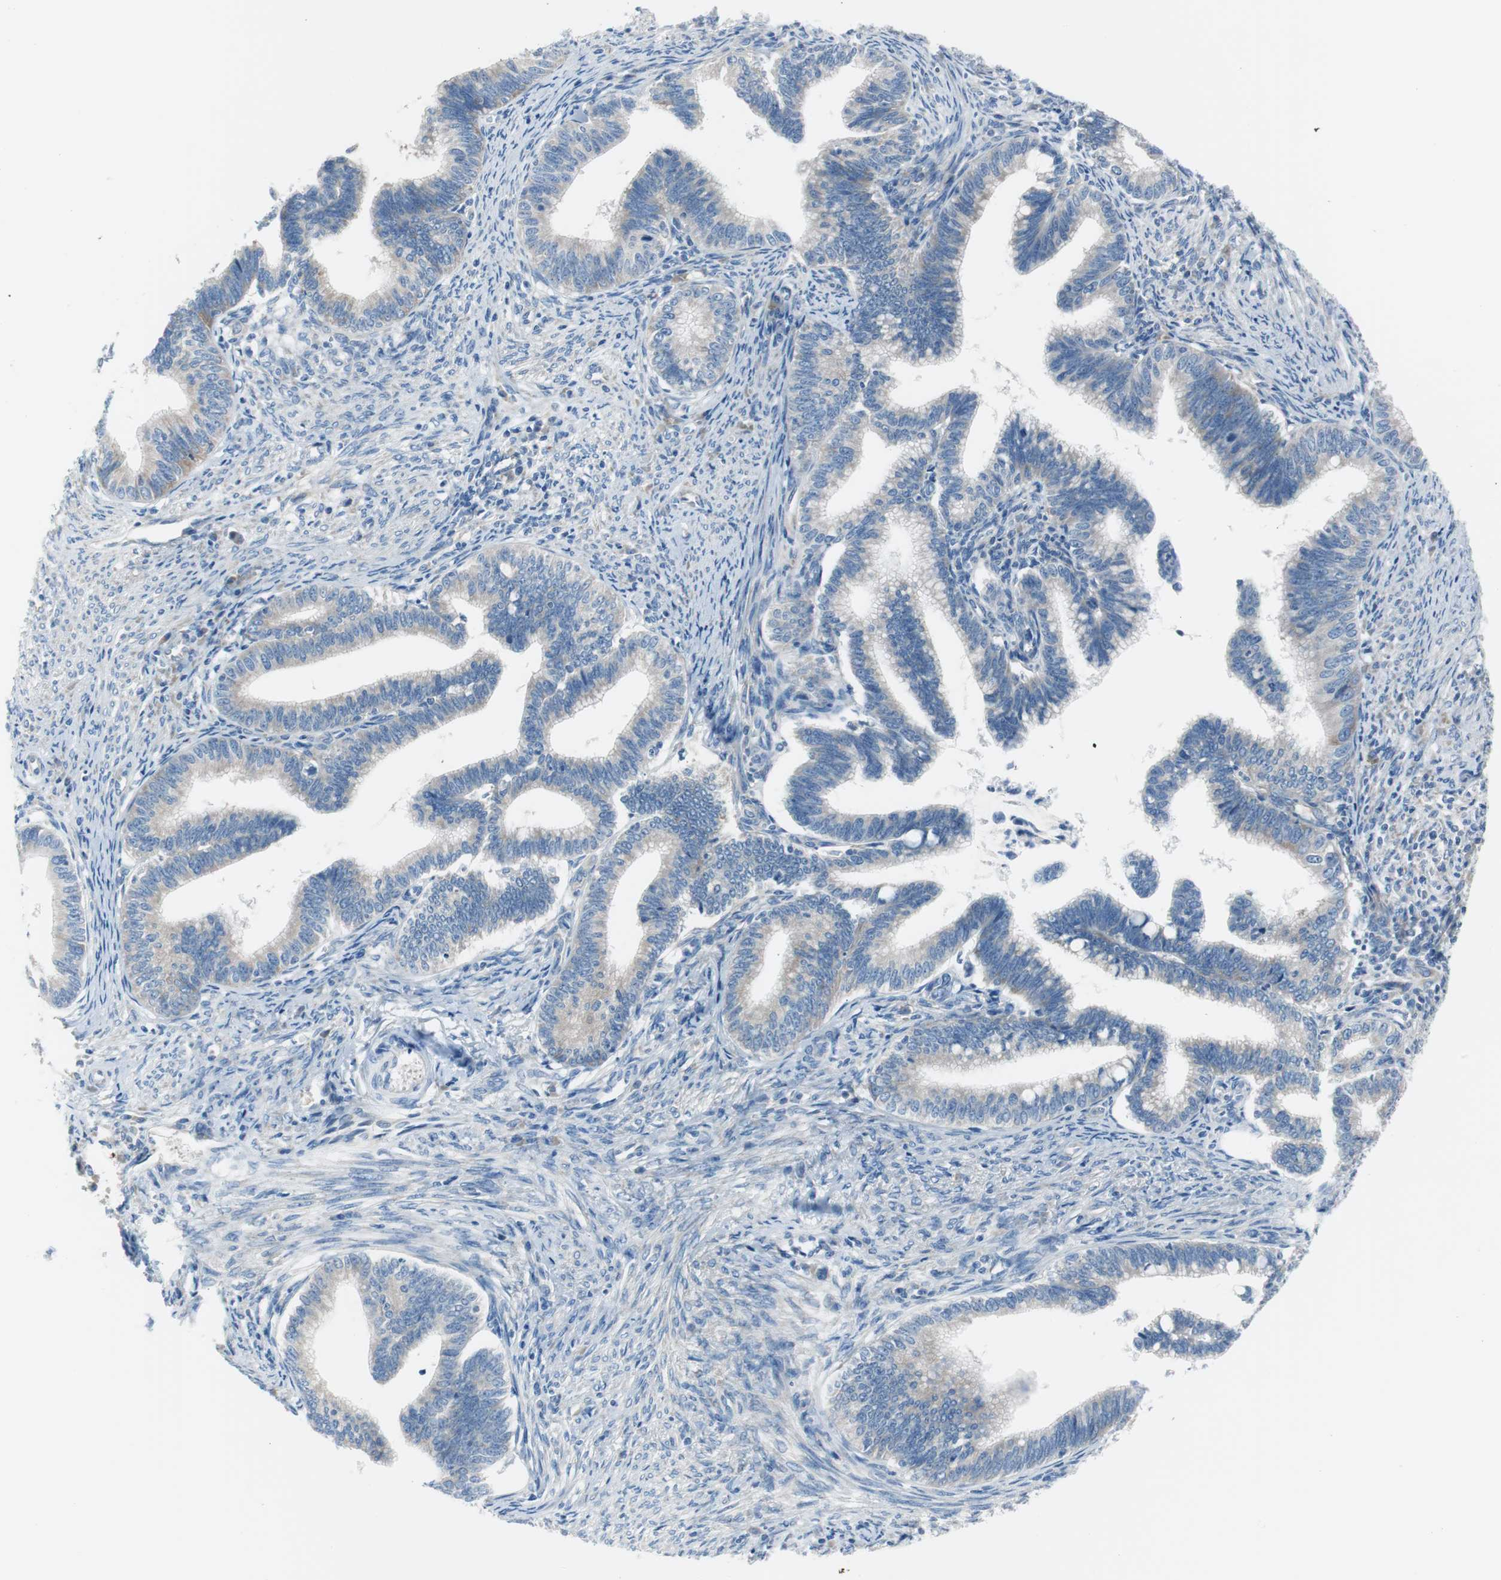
{"staining": {"intensity": "weak", "quantity": "25%-75%", "location": "cytoplasmic/membranous"}, "tissue": "cervical cancer", "cell_type": "Tumor cells", "image_type": "cancer", "snomed": [{"axis": "morphology", "description": "Adenocarcinoma, NOS"}, {"axis": "topography", "description": "Cervix"}], "caption": "Immunohistochemistry staining of cervical cancer, which exhibits low levels of weak cytoplasmic/membranous staining in approximately 25%-75% of tumor cells indicating weak cytoplasmic/membranous protein positivity. The staining was performed using DAB (3,3'-diaminobenzidine) (brown) for protein detection and nuclei were counterstained in hematoxylin (blue).", "gene": "RPS12", "patient": {"sex": "female", "age": 36}}